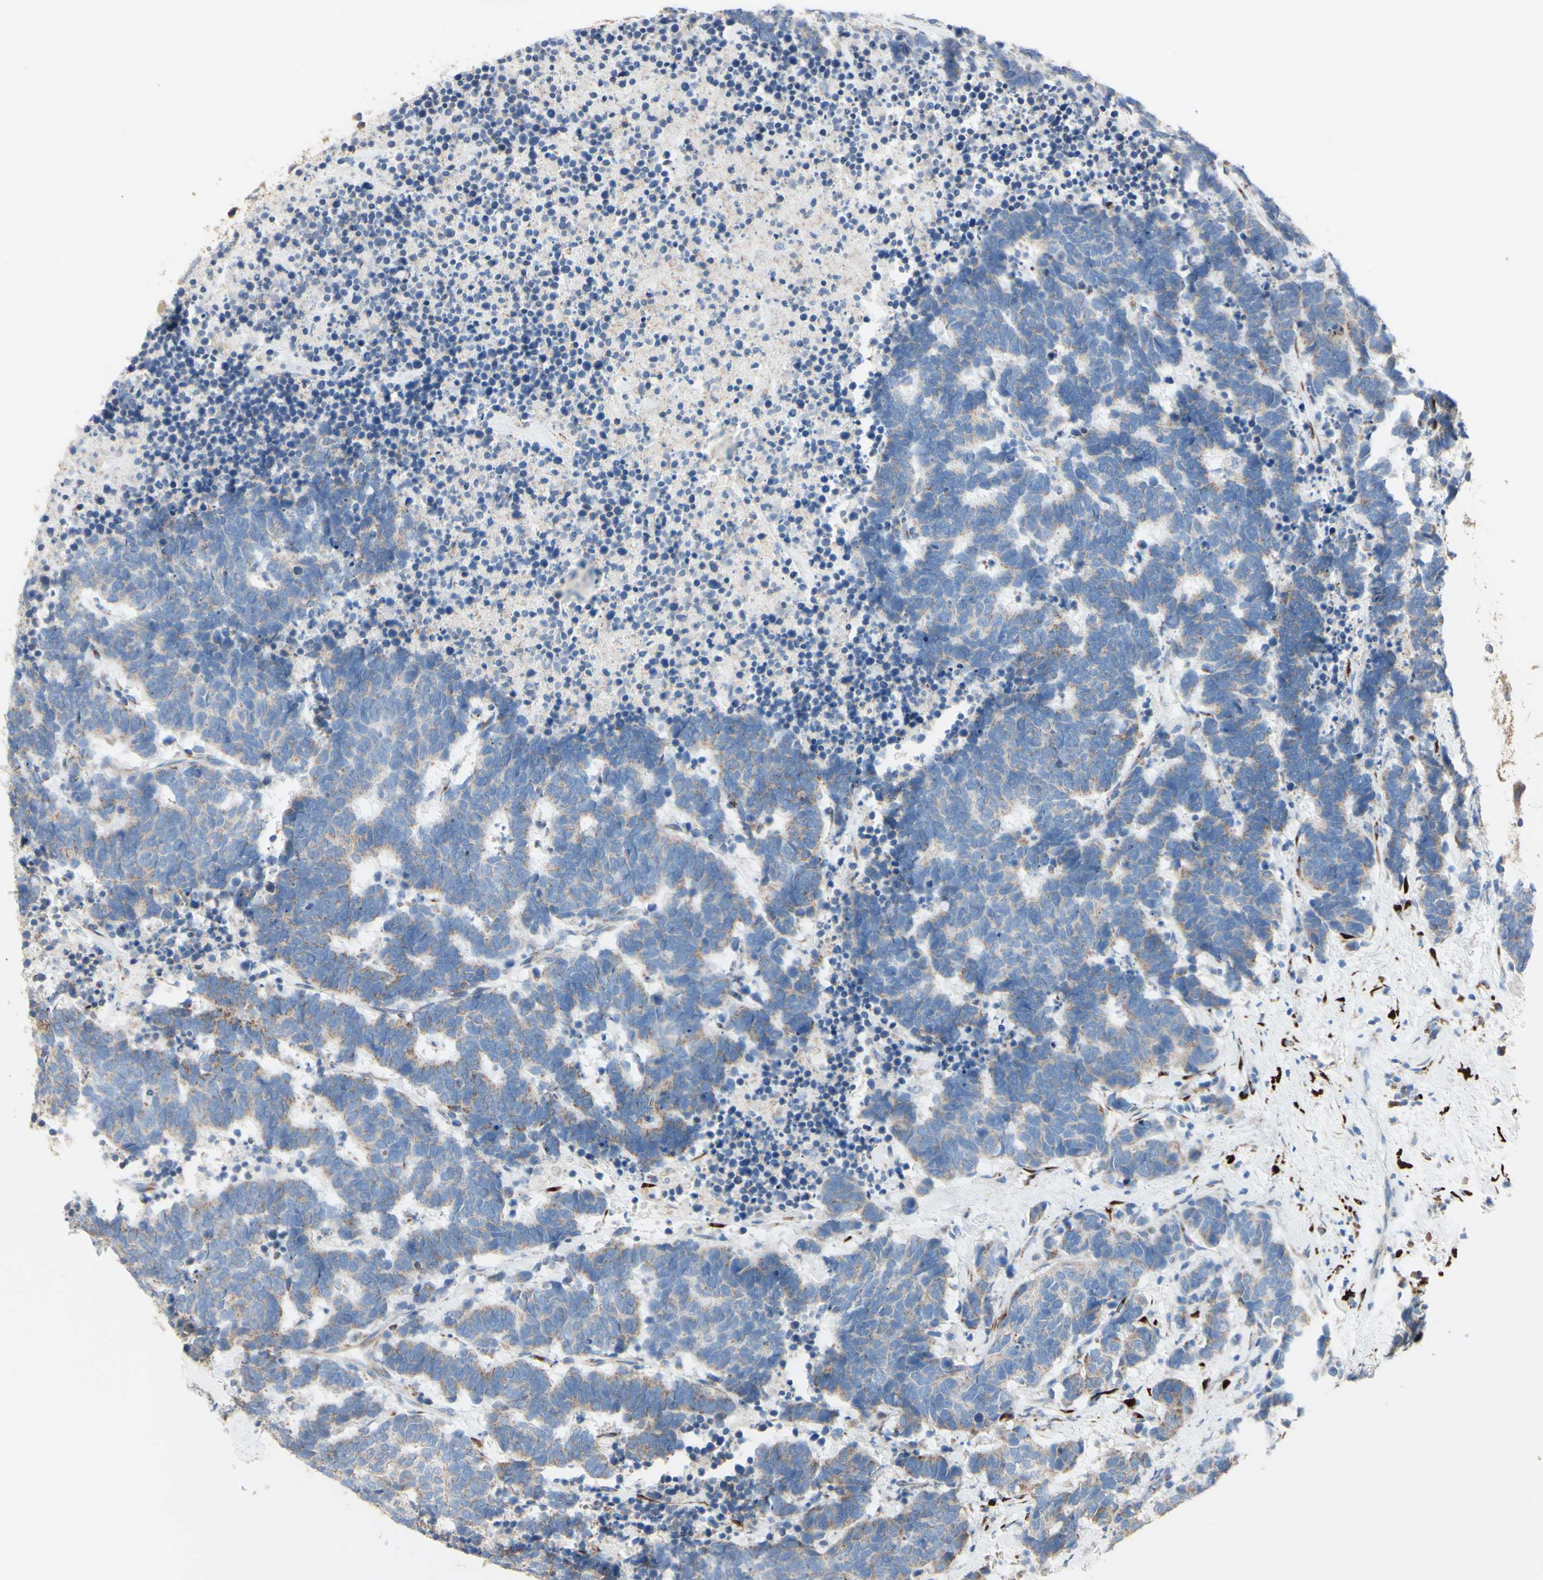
{"staining": {"intensity": "weak", "quantity": "<25%", "location": "cytoplasmic/membranous"}, "tissue": "carcinoid", "cell_type": "Tumor cells", "image_type": "cancer", "snomed": [{"axis": "morphology", "description": "Carcinoma, NOS"}, {"axis": "morphology", "description": "Carcinoid, malignant, NOS"}, {"axis": "topography", "description": "Urinary bladder"}], "caption": "Tumor cells are negative for protein expression in human carcinoid.", "gene": "AGPAT5", "patient": {"sex": "male", "age": 57}}